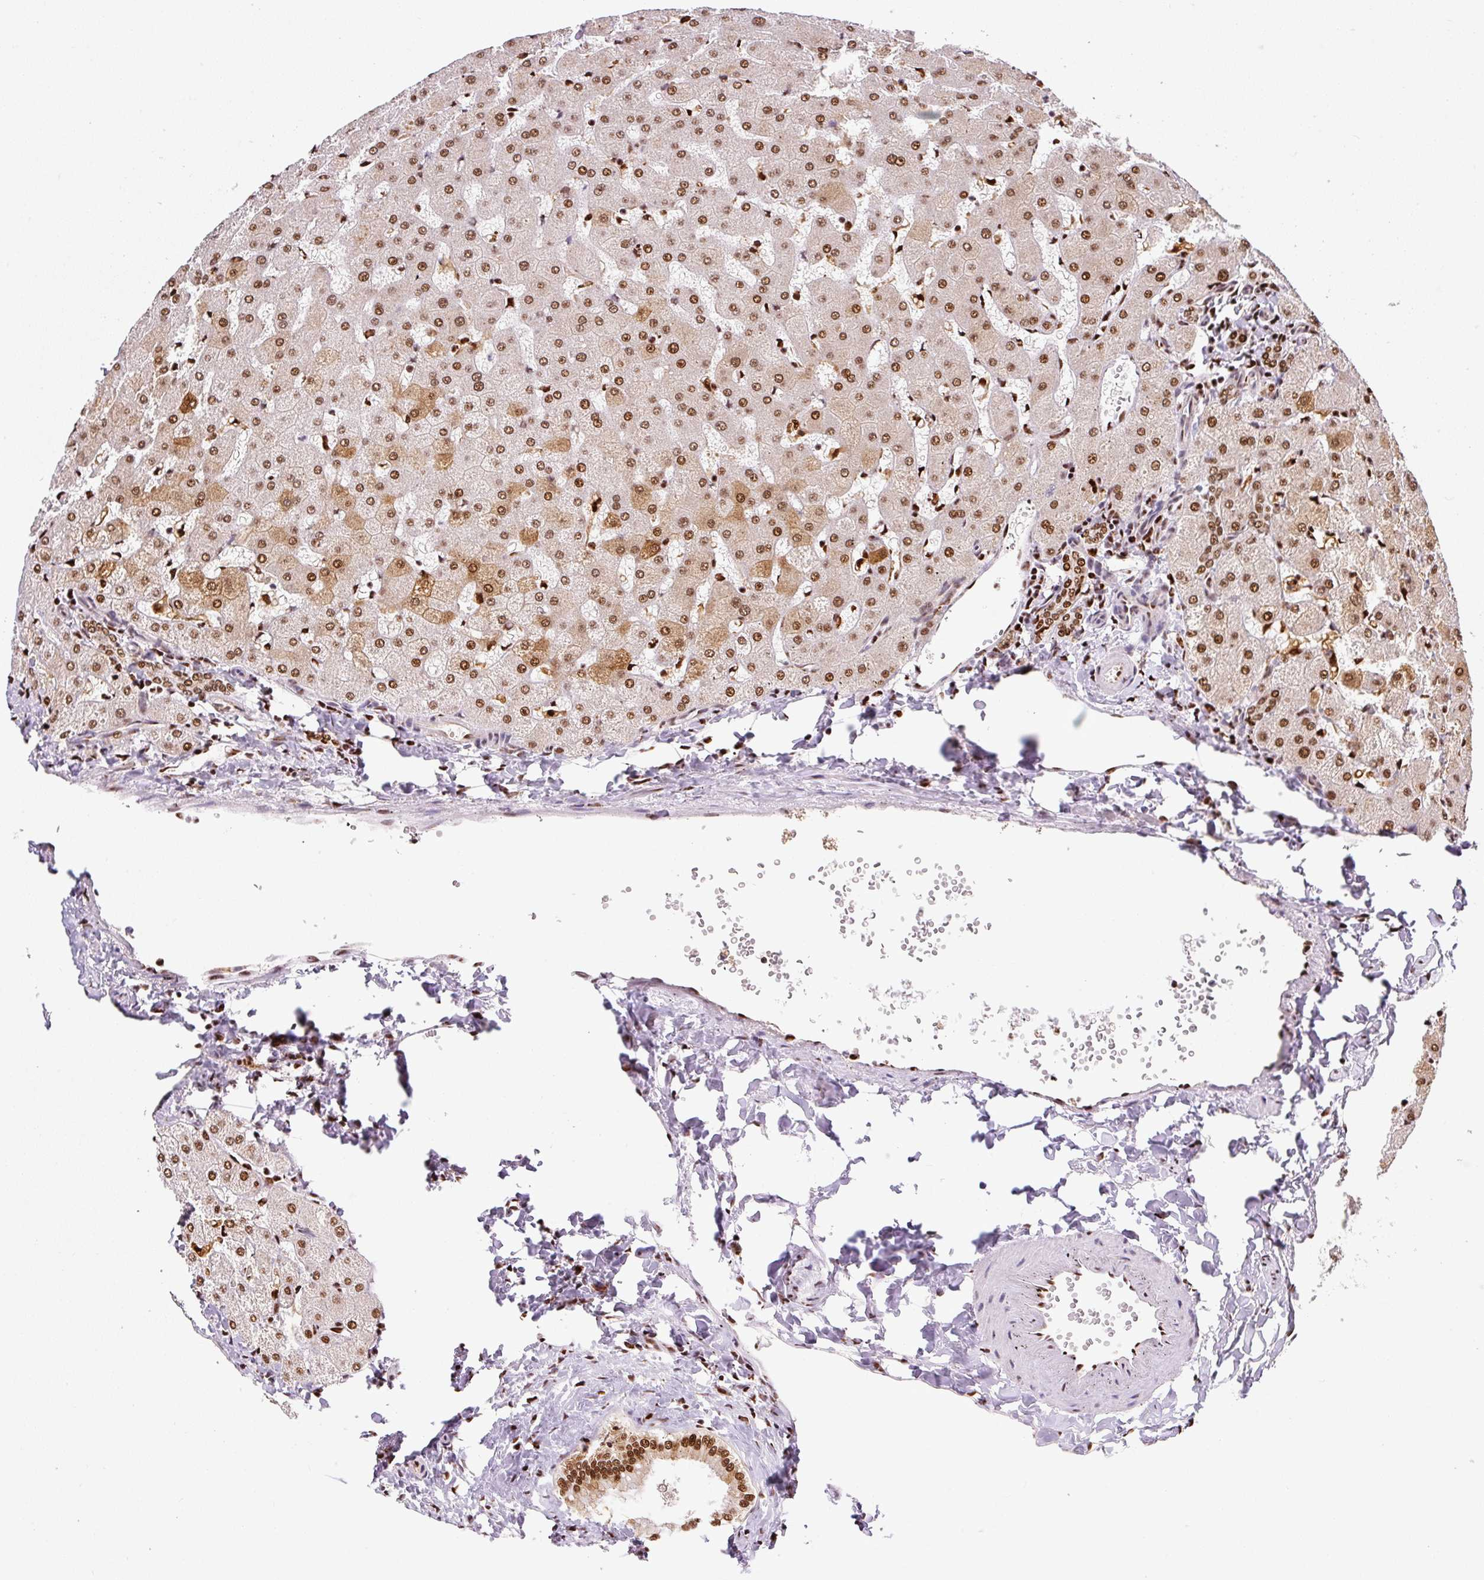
{"staining": {"intensity": "moderate", "quantity": ">75%", "location": "nuclear"}, "tissue": "liver", "cell_type": "Cholangiocytes", "image_type": "normal", "snomed": [{"axis": "morphology", "description": "Normal tissue, NOS"}, {"axis": "topography", "description": "Liver"}], "caption": "Brown immunohistochemical staining in normal human liver demonstrates moderate nuclear staining in about >75% of cholangiocytes.", "gene": "GPR139", "patient": {"sex": "female", "age": 63}}